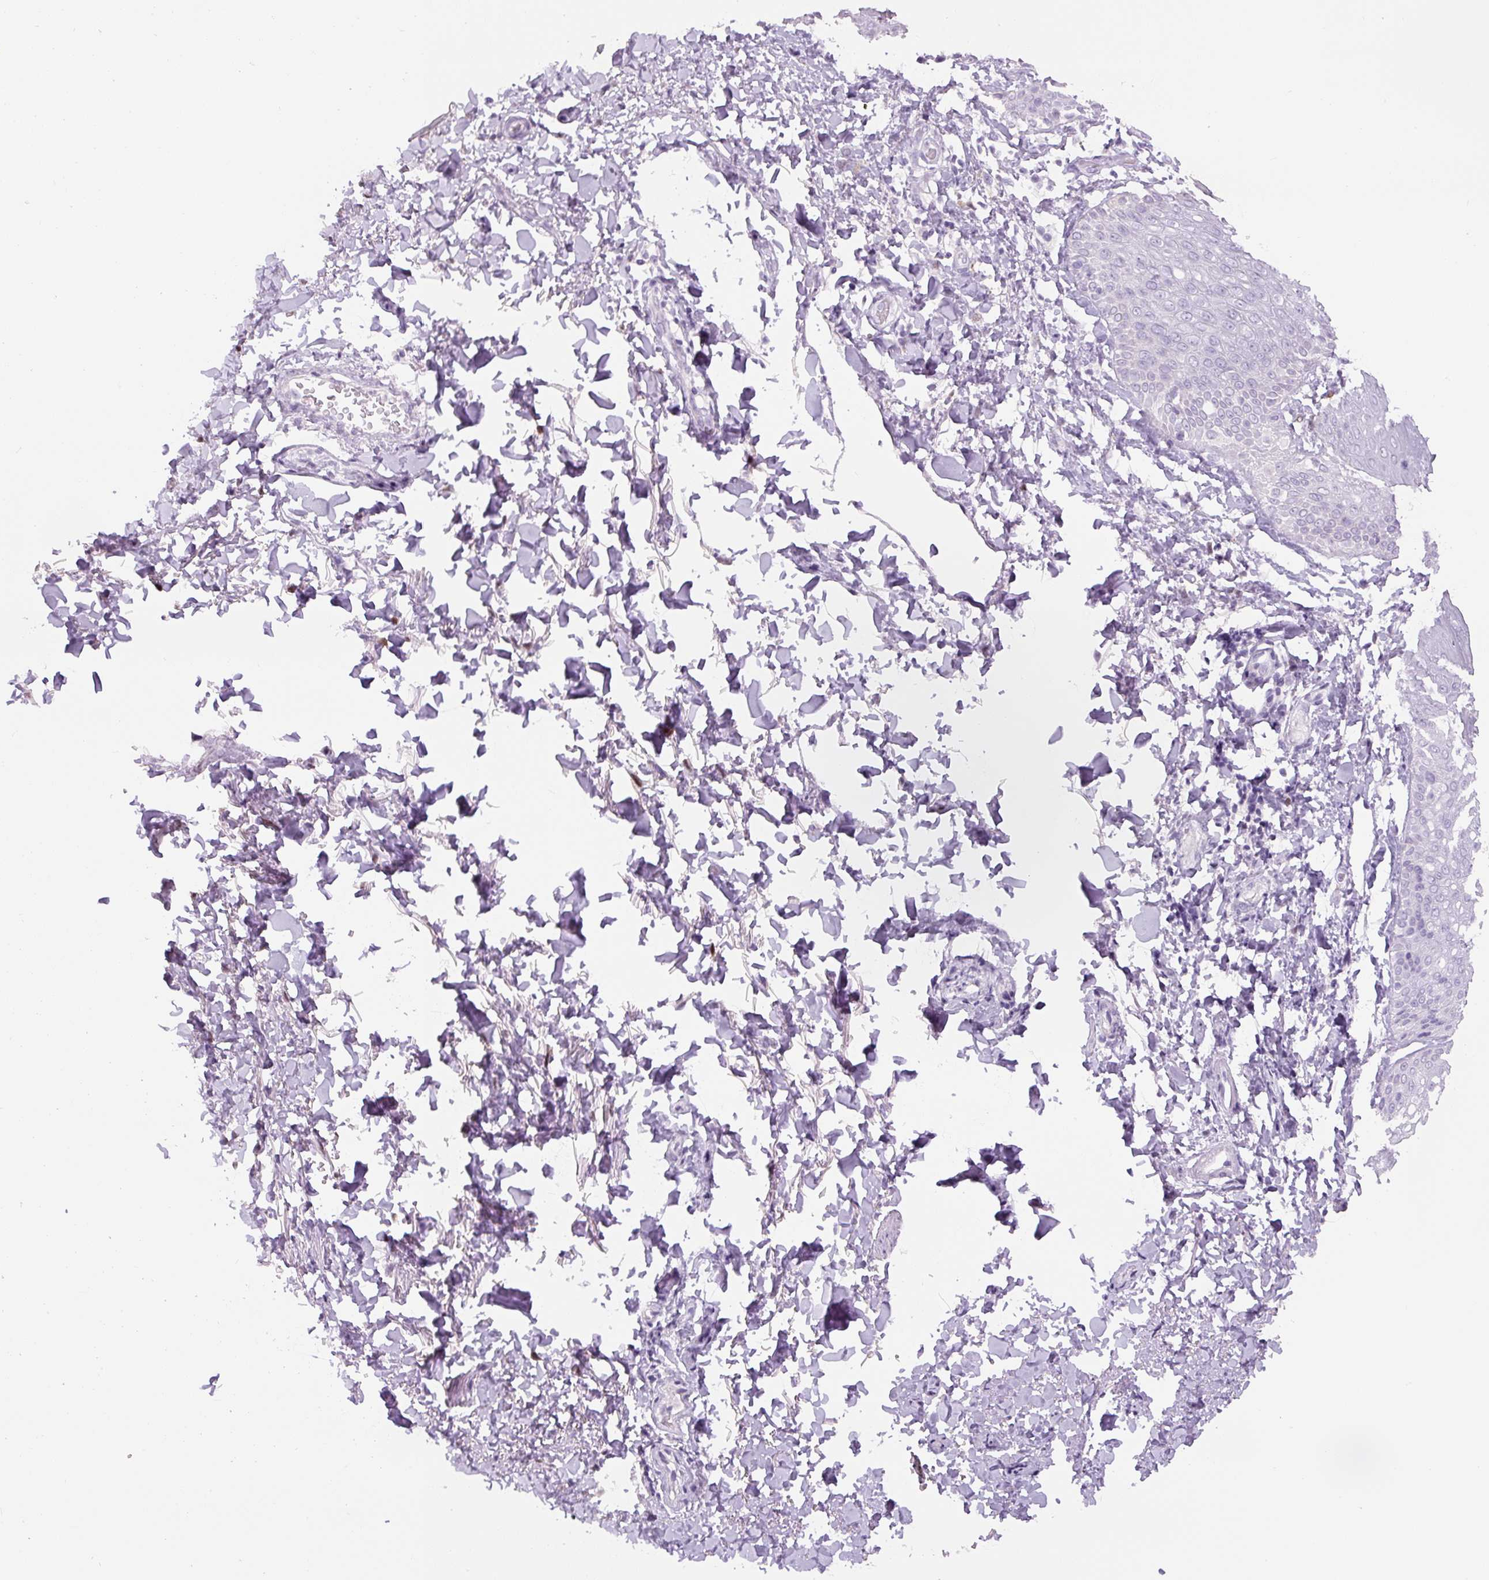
{"staining": {"intensity": "negative", "quantity": "none", "location": "none"}, "tissue": "skin", "cell_type": "Epidermal cells", "image_type": "normal", "snomed": [{"axis": "morphology", "description": "Normal tissue, NOS"}, {"axis": "topography", "description": "Peripheral nerve tissue"}], "caption": "Protein analysis of benign skin exhibits no significant expression in epidermal cells. (Stains: DAB (3,3'-diaminobenzidine) IHC with hematoxylin counter stain, Microscopy: brightfield microscopy at high magnification).", "gene": "SIX1", "patient": {"sex": "male", "age": 51}}